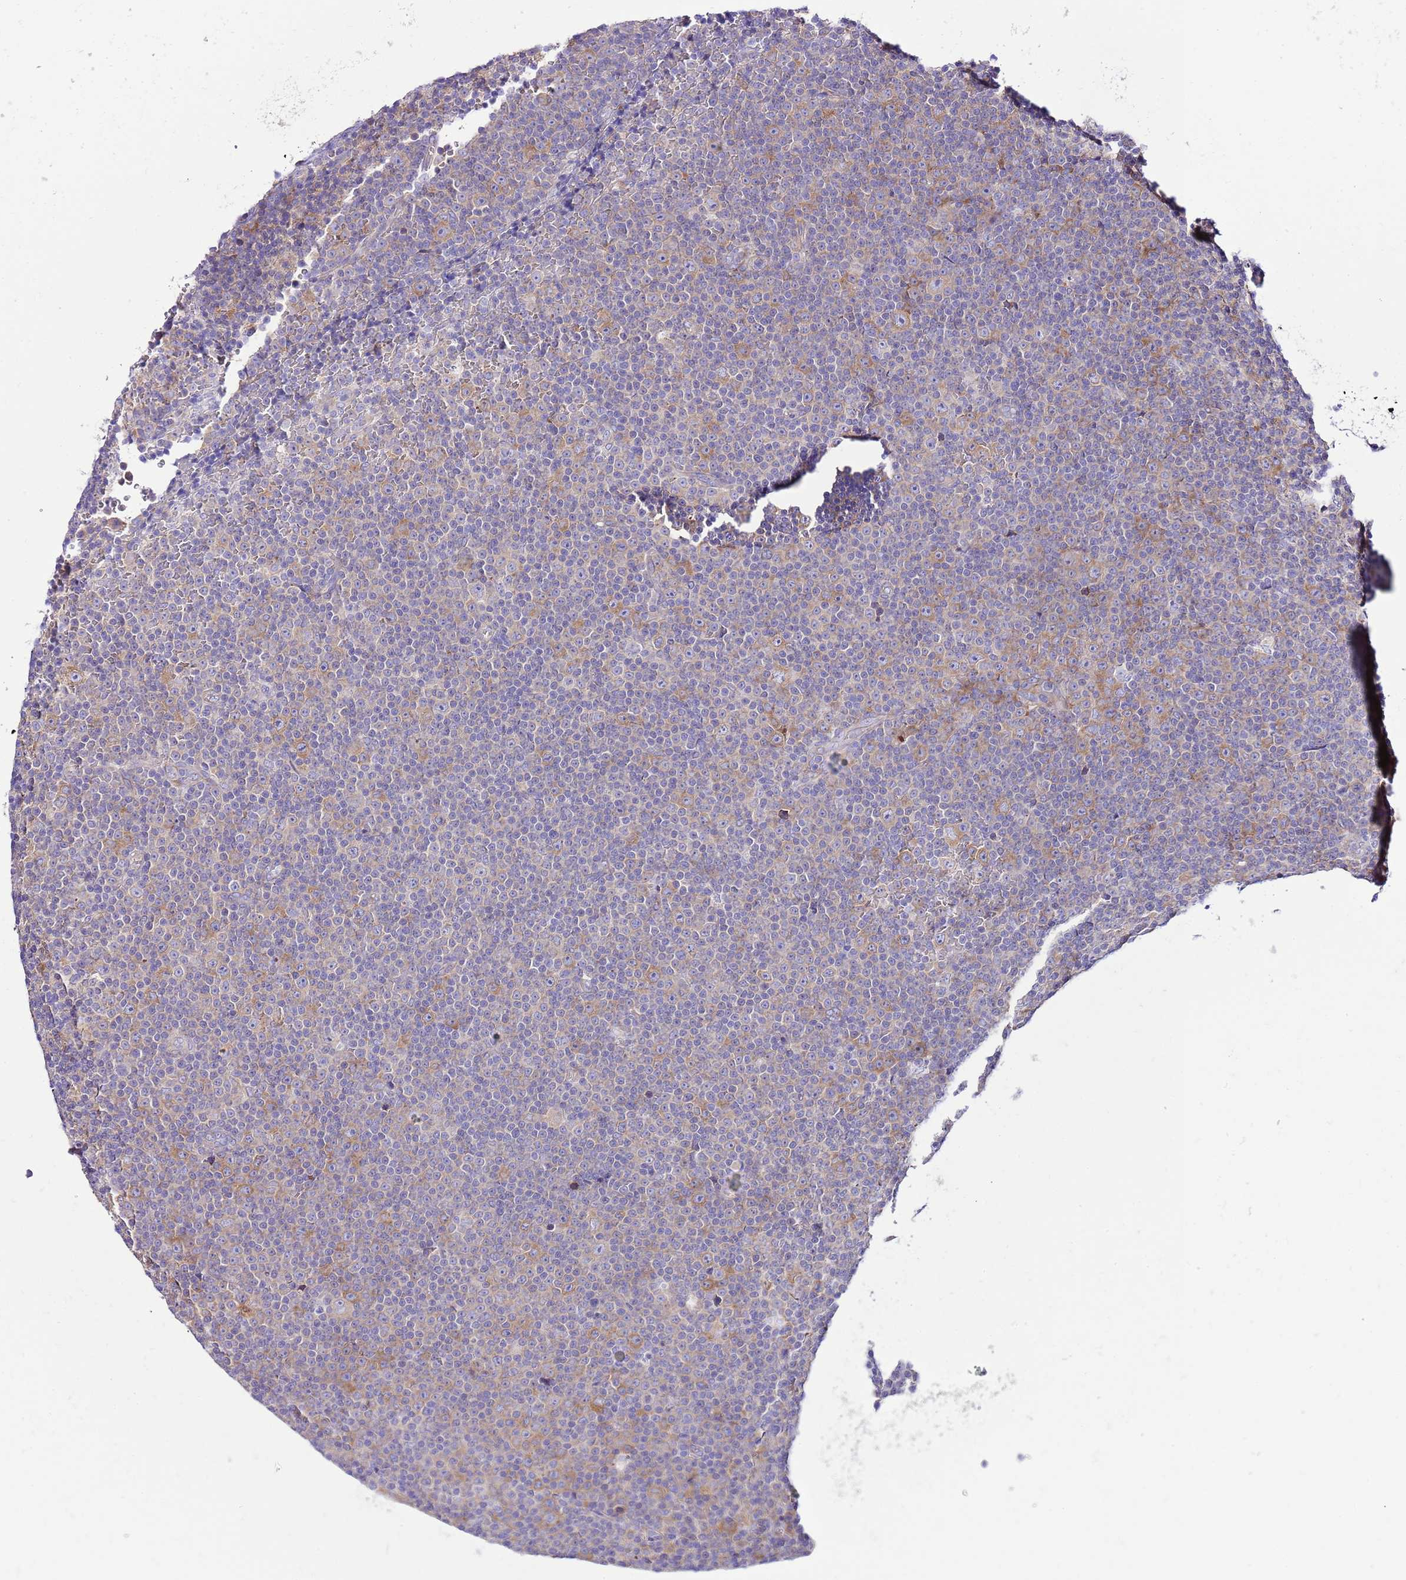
{"staining": {"intensity": "moderate", "quantity": "25%-75%", "location": "cytoplasmic/membranous"}, "tissue": "lymphoma", "cell_type": "Tumor cells", "image_type": "cancer", "snomed": [{"axis": "morphology", "description": "Malignant lymphoma, non-Hodgkin's type, Low grade"}, {"axis": "topography", "description": "Lymph node"}], "caption": "Immunohistochemical staining of human lymphoma reveals medium levels of moderate cytoplasmic/membranous protein staining in approximately 25%-75% of tumor cells.", "gene": "RPS10", "patient": {"sex": "female", "age": 67}}